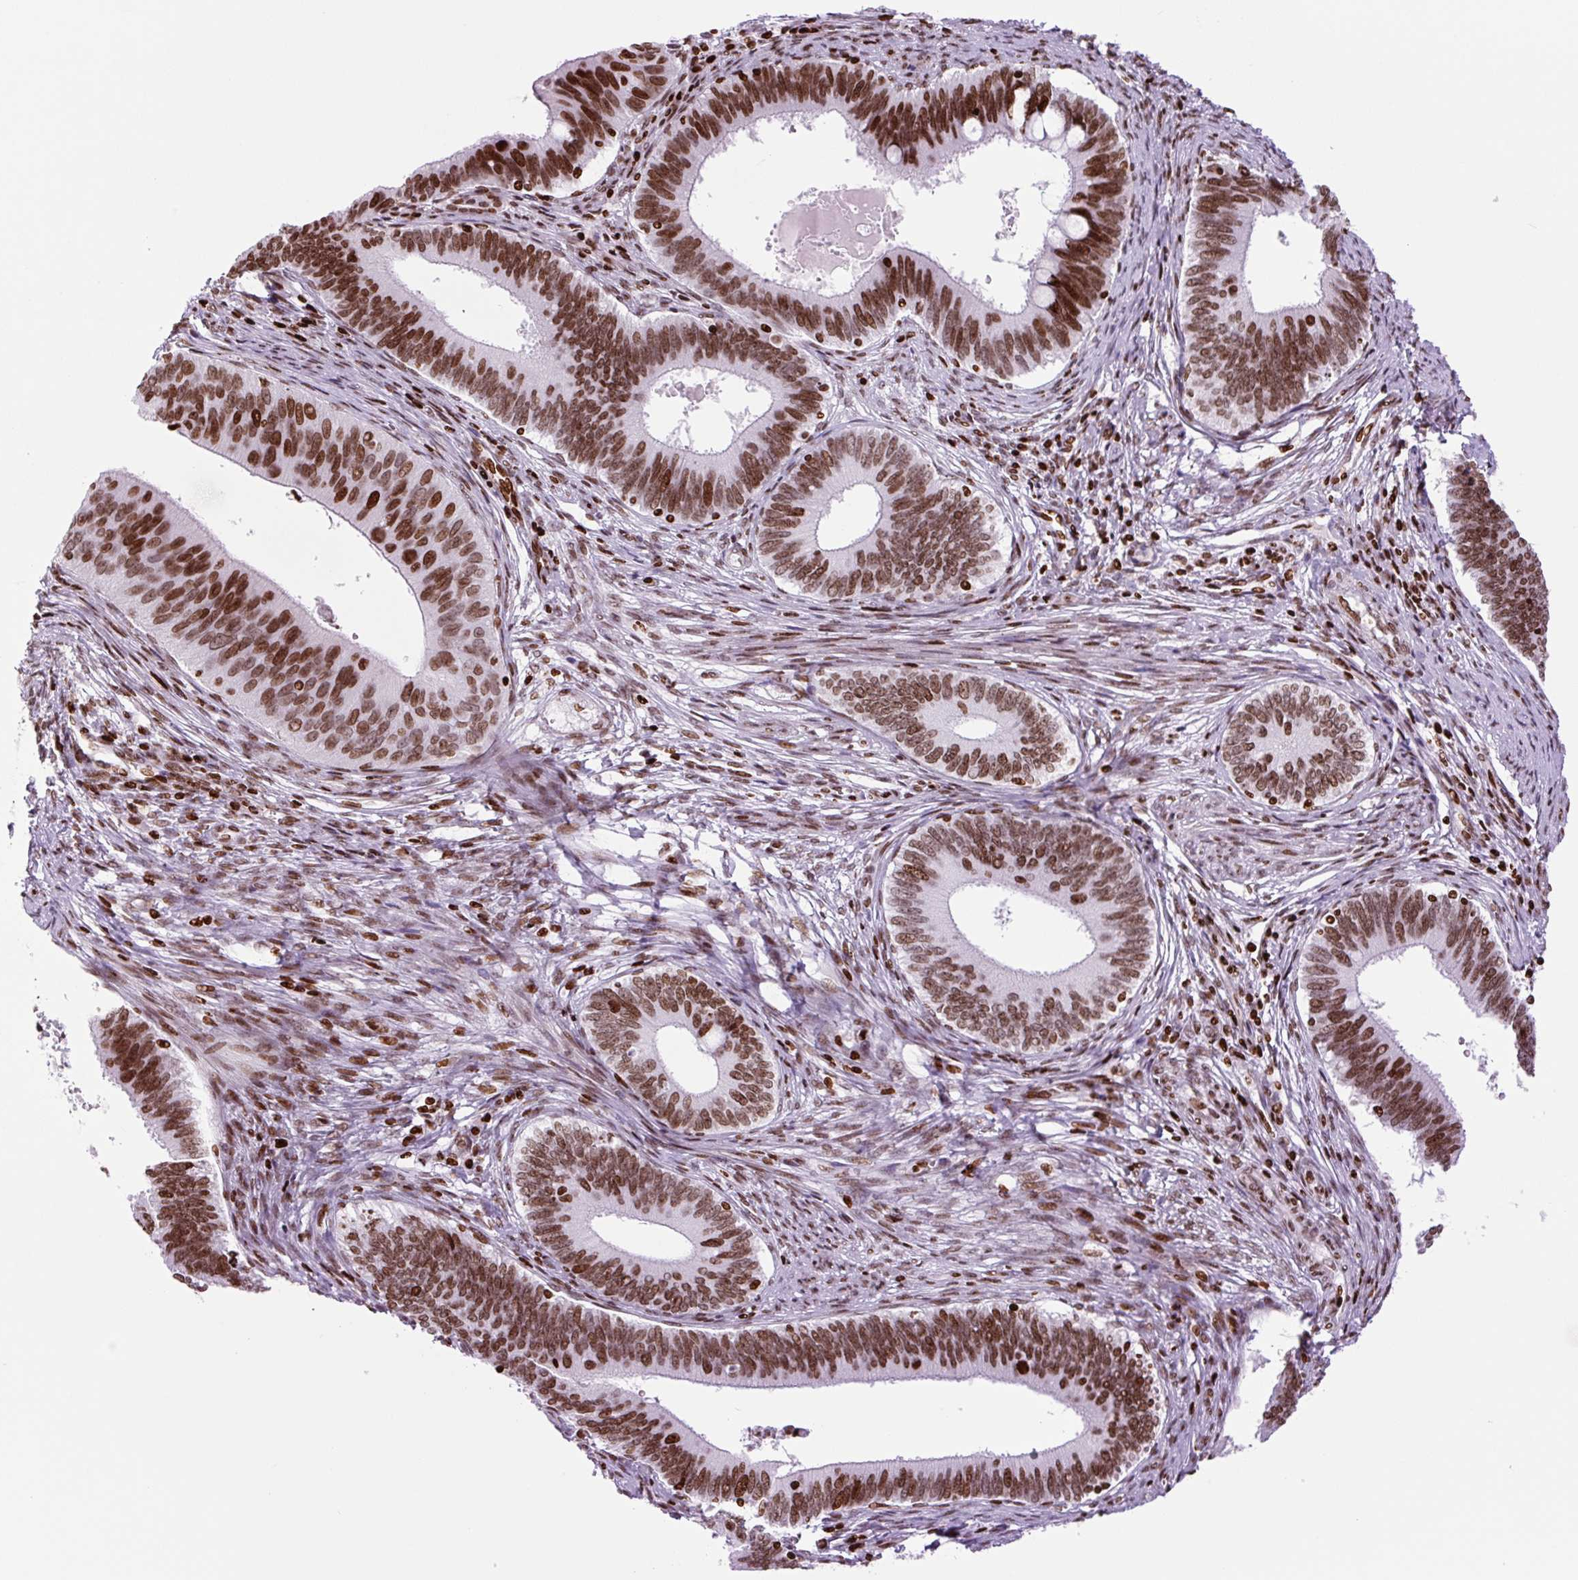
{"staining": {"intensity": "strong", "quantity": ">75%", "location": "nuclear"}, "tissue": "cervical cancer", "cell_type": "Tumor cells", "image_type": "cancer", "snomed": [{"axis": "morphology", "description": "Adenocarcinoma, NOS"}, {"axis": "topography", "description": "Cervix"}], "caption": "A histopathology image of human cervical cancer (adenocarcinoma) stained for a protein shows strong nuclear brown staining in tumor cells. (Brightfield microscopy of DAB IHC at high magnification).", "gene": "H1-3", "patient": {"sex": "female", "age": 42}}